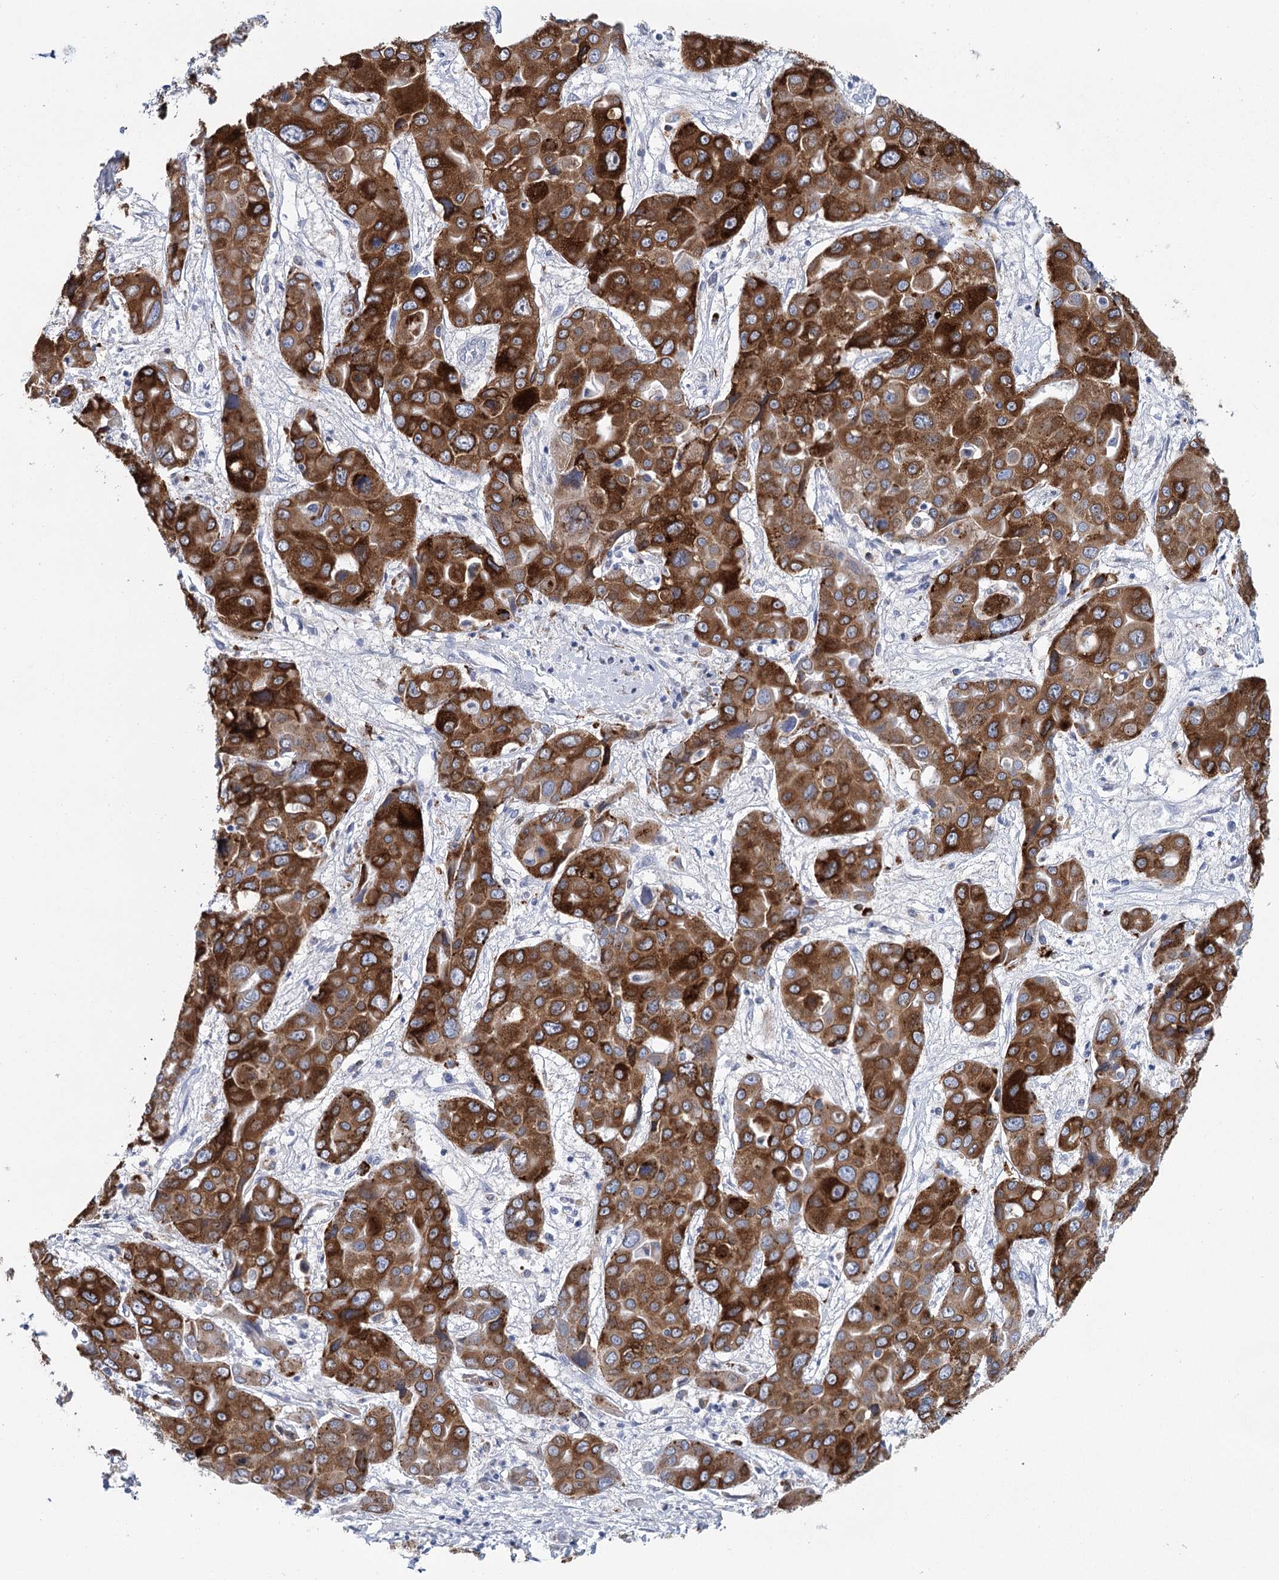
{"staining": {"intensity": "strong", "quantity": ">75%", "location": "cytoplasmic/membranous"}, "tissue": "liver cancer", "cell_type": "Tumor cells", "image_type": "cancer", "snomed": [{"axis": "morphology", "description": "Cholangiocarcinoma"}, {"axis": "topography", "description": "Liver"}], "caption": "Immunohistochemistry (DAB) staining of liver cancer reveals strong cytoplasmic/membranous protein expression in about >75% of tumor cells. (Stains: DAB in brown, nuclei in blue, Microscopy: brightfield microscopy at high magnification).", "gene": "METTL7B", "patient": {"sex": "male", "age": 67}}